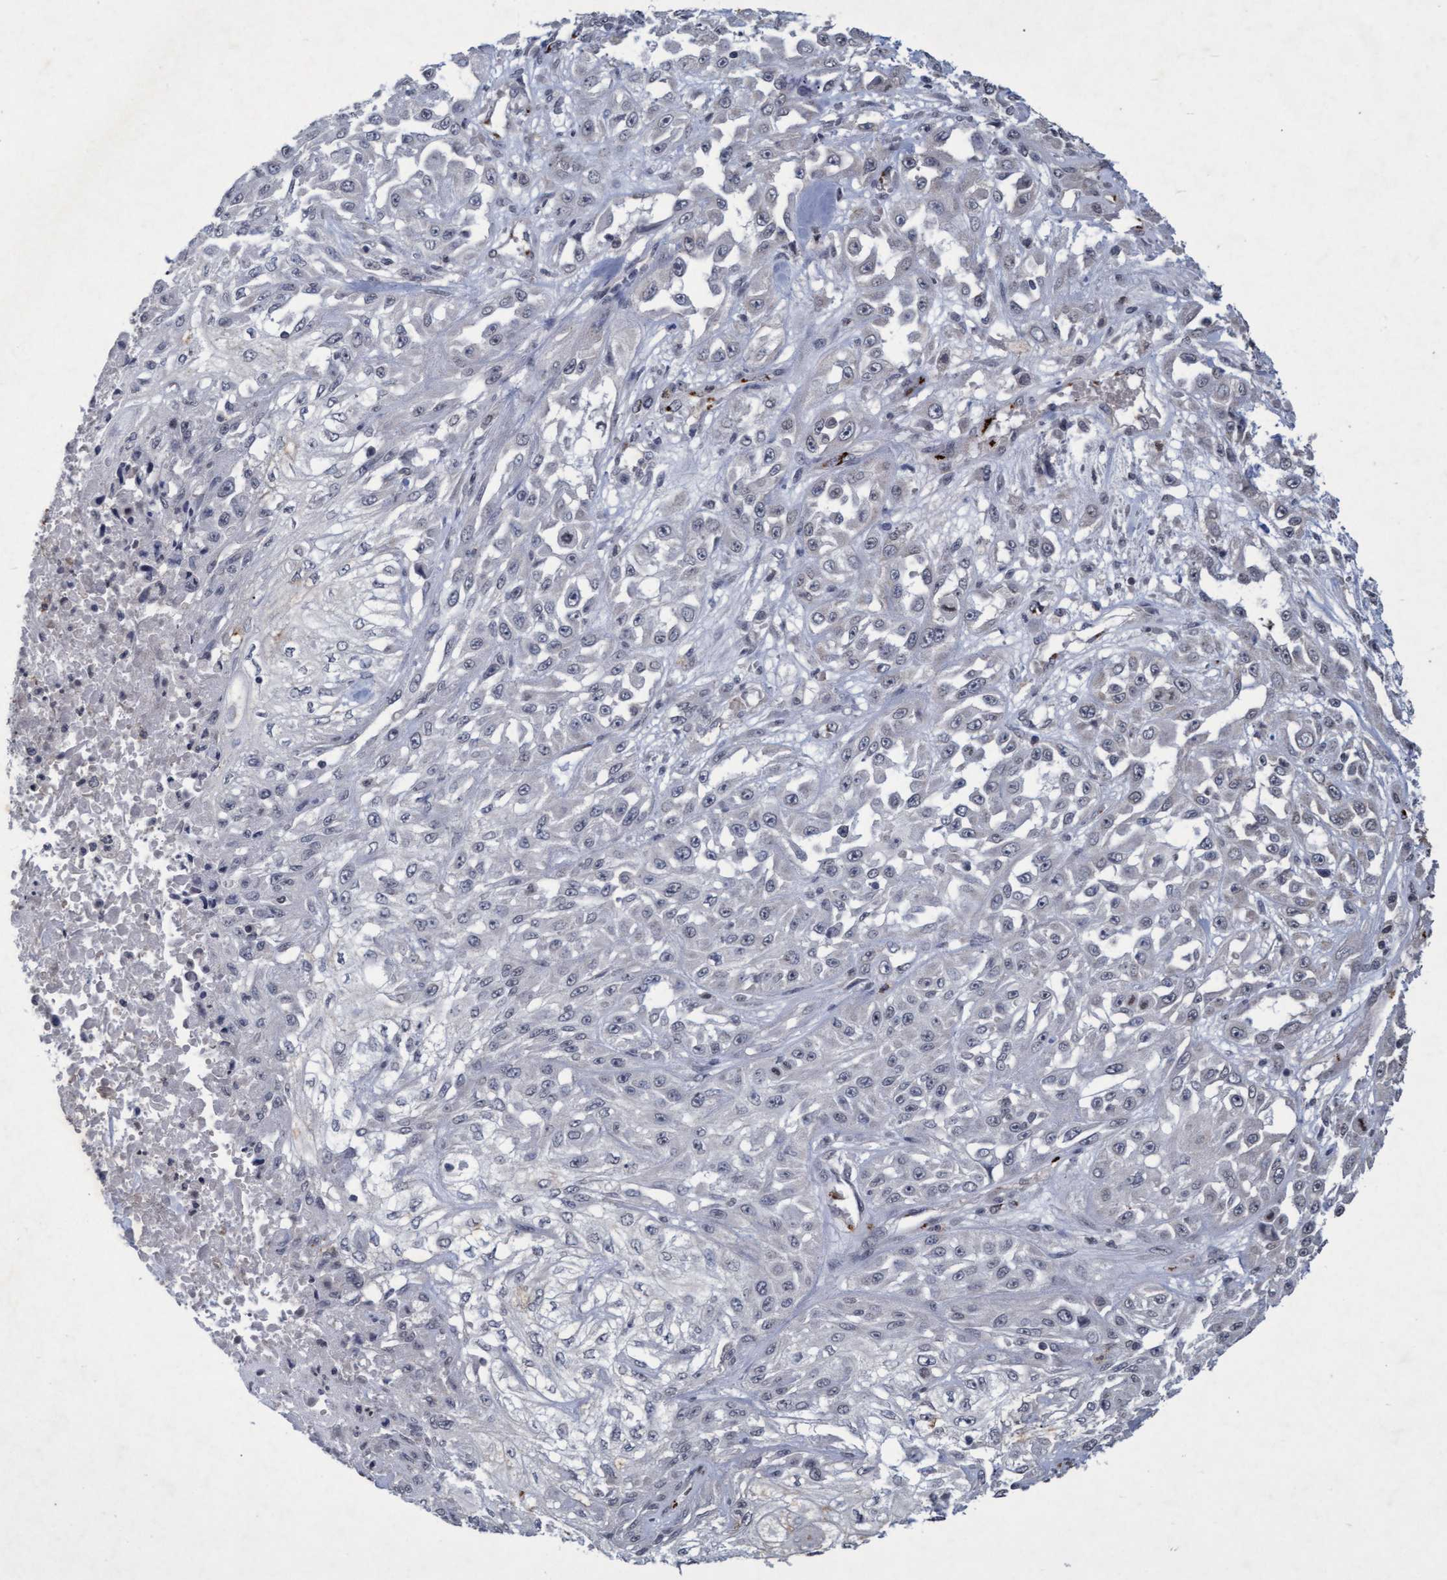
{"staining": {"intensity": "negative", "quantity": "none", "location": "none"}, "tissue": "skin cancer", "cell_type": "Tumor cells", "image_type": "cancer", "snomed": [{"axis": "morphology", "description": "Squamous cell carcinoma, NOS"}, {"axis": "morphology", "description": "Squamous cell carcinoma, metastatic, NOS"}, {"axis": "topography", "description": "Skin"}, {"axis": "topography", "description": "Lymph node"}], "caption": "The histopathology image displays no significant expression in tumor cells of skin cancer. (Brightfield microscopy of DAB IHC at high magnification).", "gene": "GALC", "patient": {"sex": "male", "age": 75}}